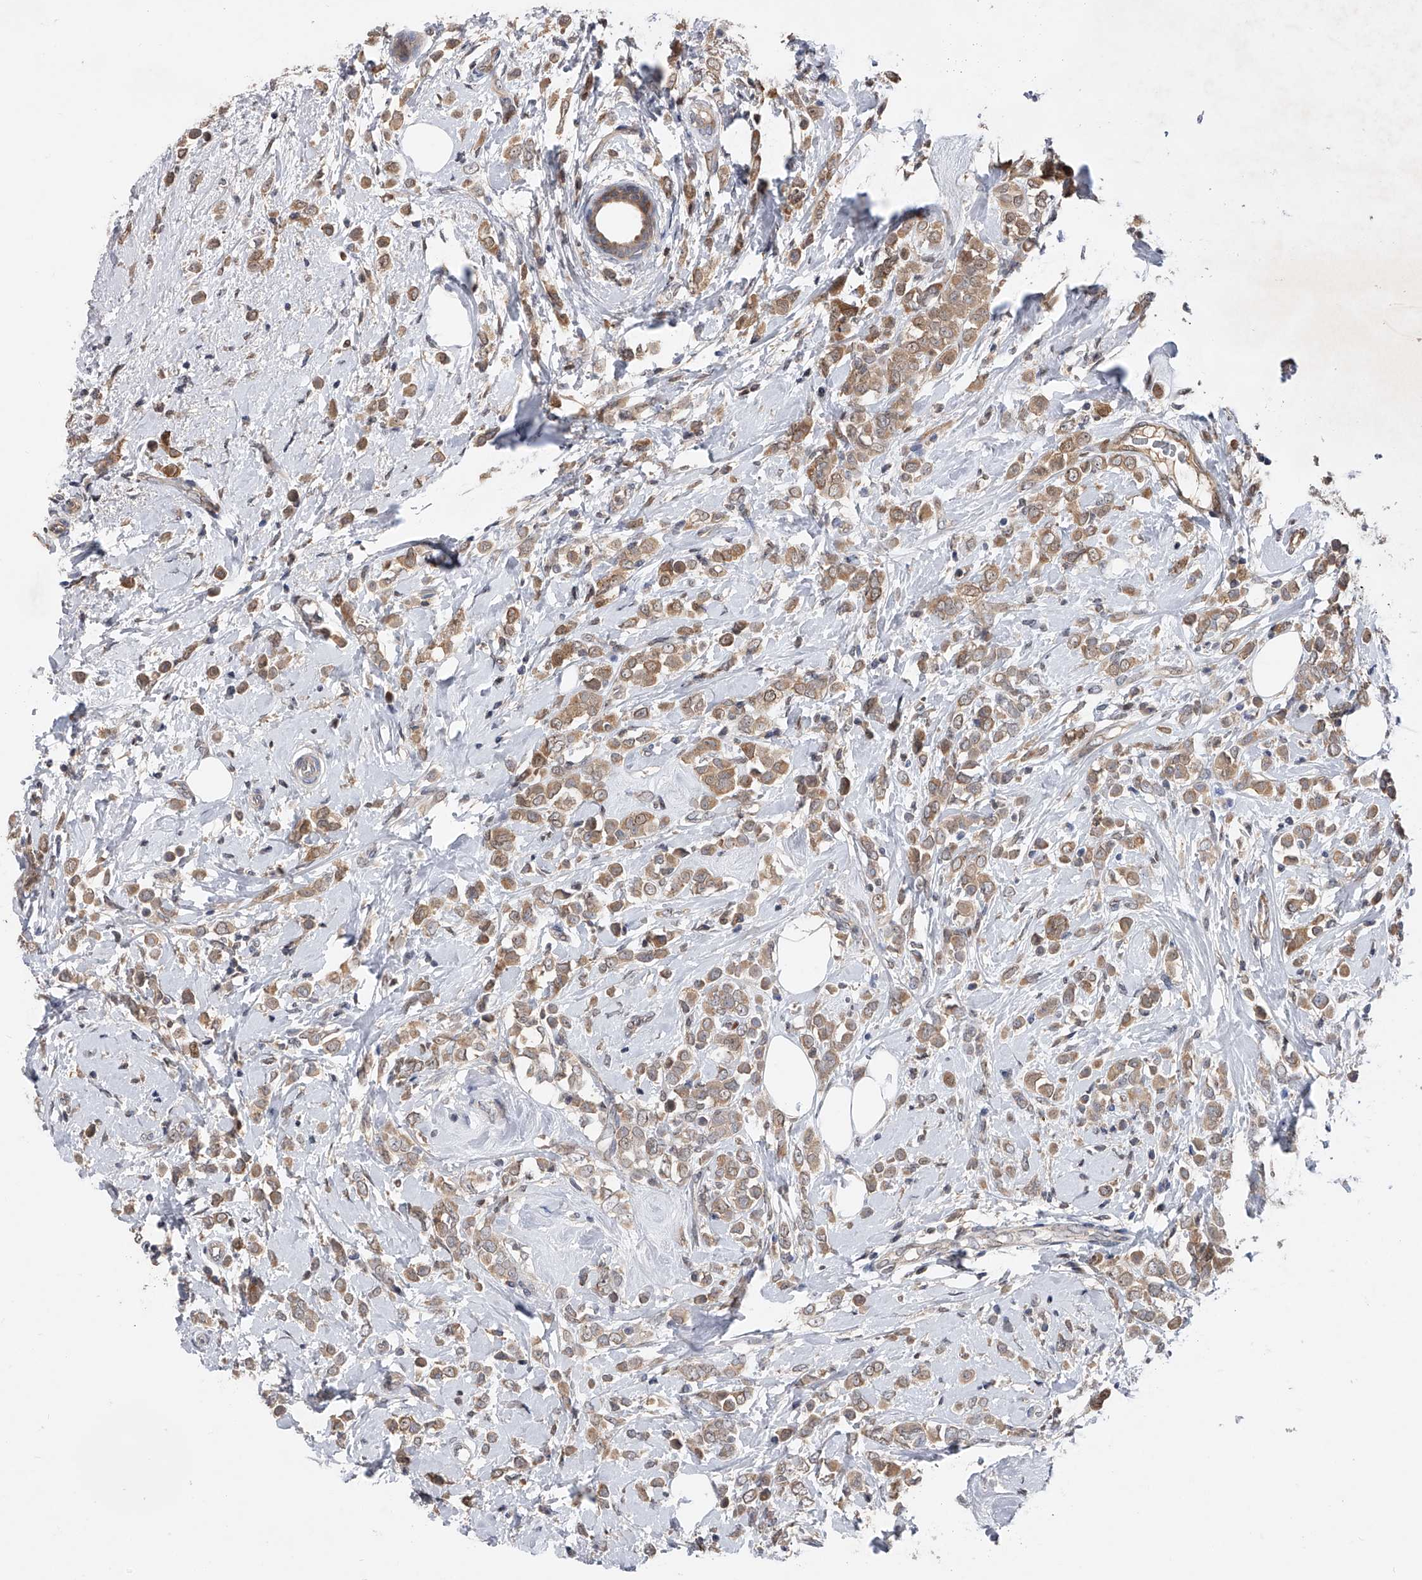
{"staining": {"intensity": "weak", "quantity": ">75%", "location": "cytoplasmic/membranous"}, "tissue": "breast cancer", "cell_type": "Tumor cells", "image_type": "cancer", "snomed": [{"axis": "morphology", "description": "Lobular carcinoma"}, {"axis": "topography", "description": "Breast"}], "caption": "A brown stain shows weak cytoplasmic/membranous staining of a protein in breast cancer tumor cells.", "gene": "RWDD2A", "patient": {"sex": "female", "age": 47}}